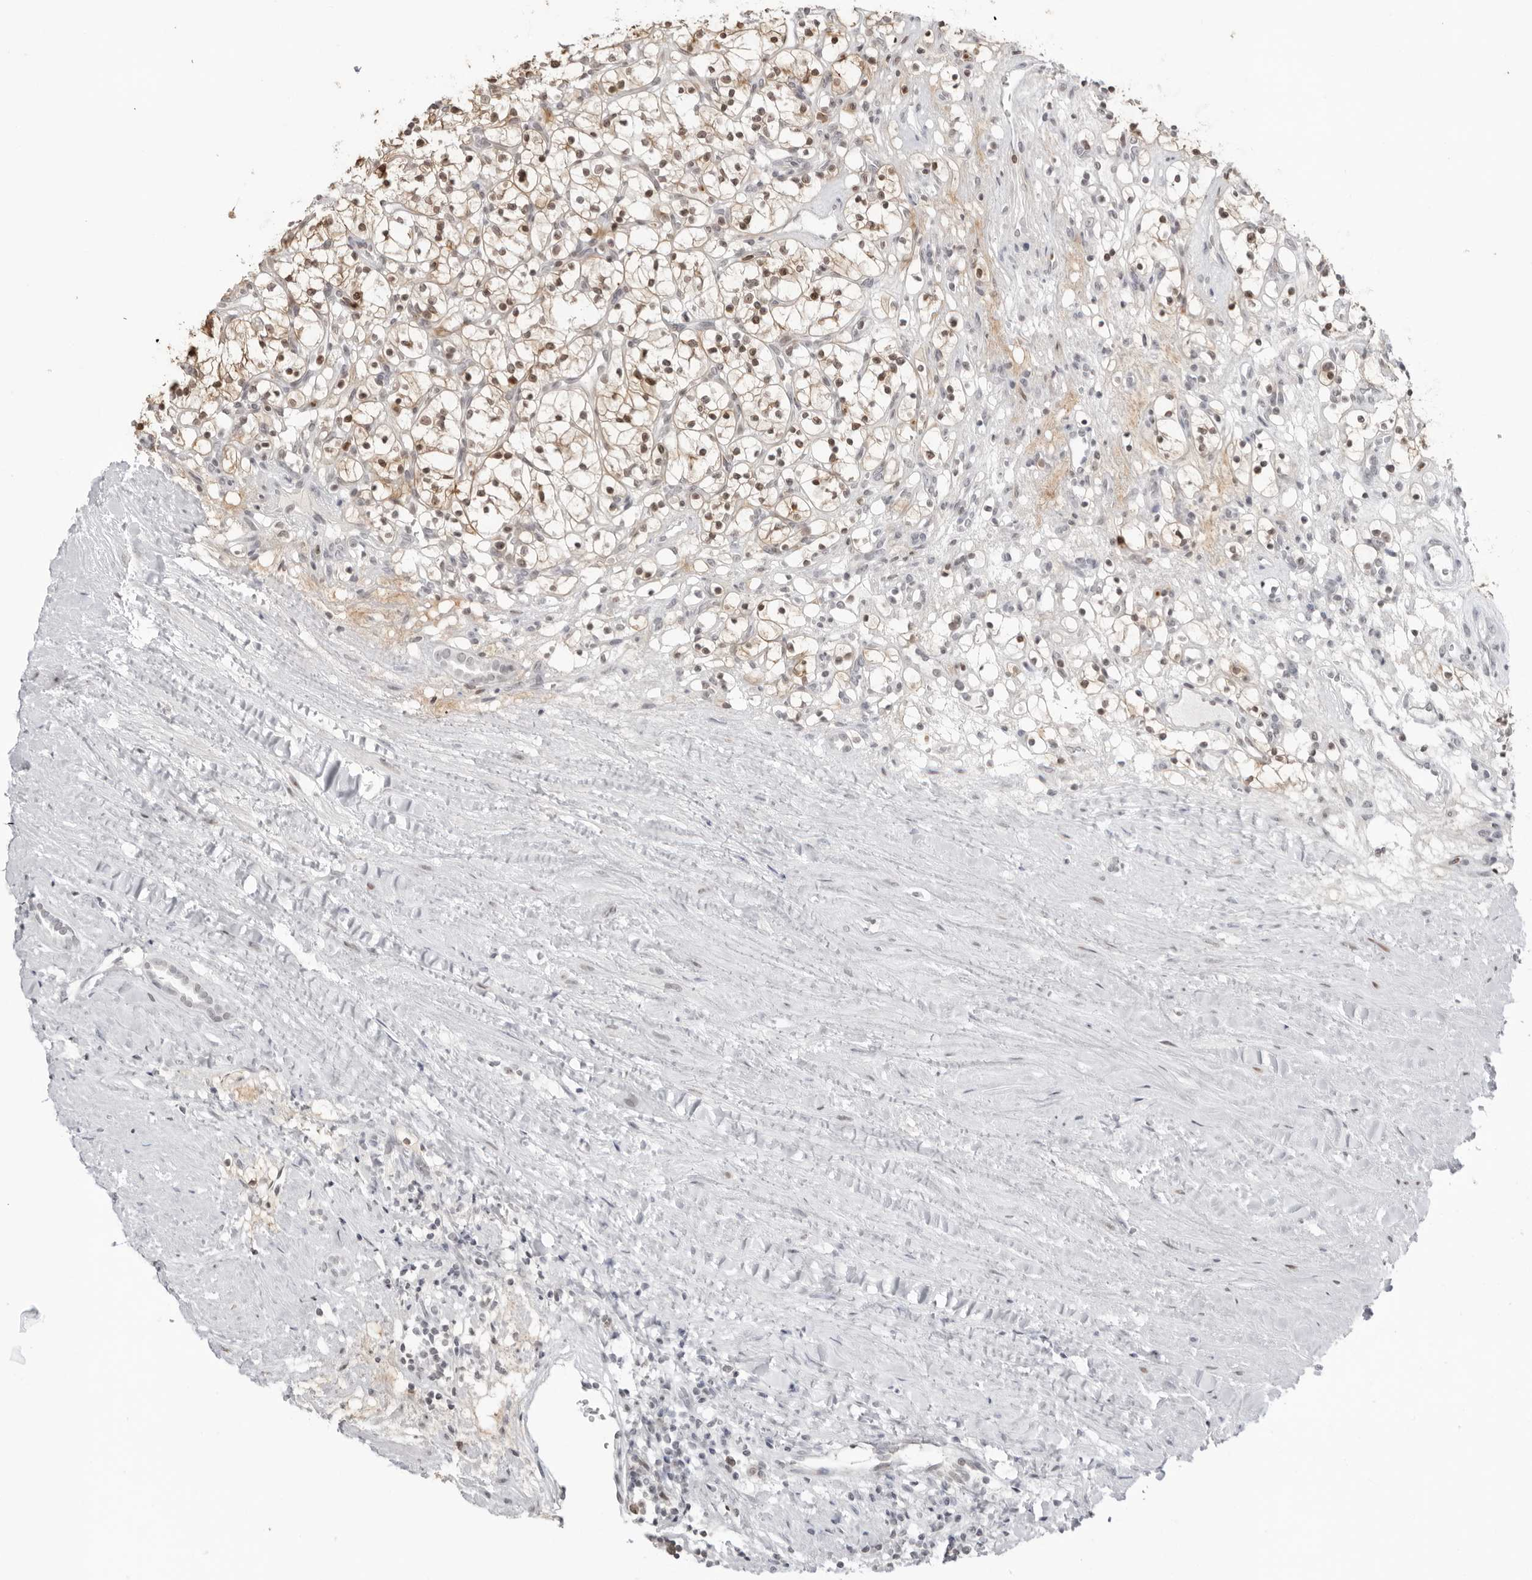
{"staining": {"intensity": "moderate", "quantity": ">75%", "location": "nuclear"}, "tissue": "renal cancer", "cell_type": "Tumor cells", "image_type": "cancer", "snomed": [{"axis": "morphology", "description": "Adenocarcinoma, NOS"}, {"axis": "topography", "description": "Kidney"}], "caption": "Adenocarcinoma (renal) stained for a protein (brown) reveals moderate nuclear positive positivity in approximately >75% of tumor cells.", "gene": "RNF146", "patient": {"sex": "female", "age": 57}}